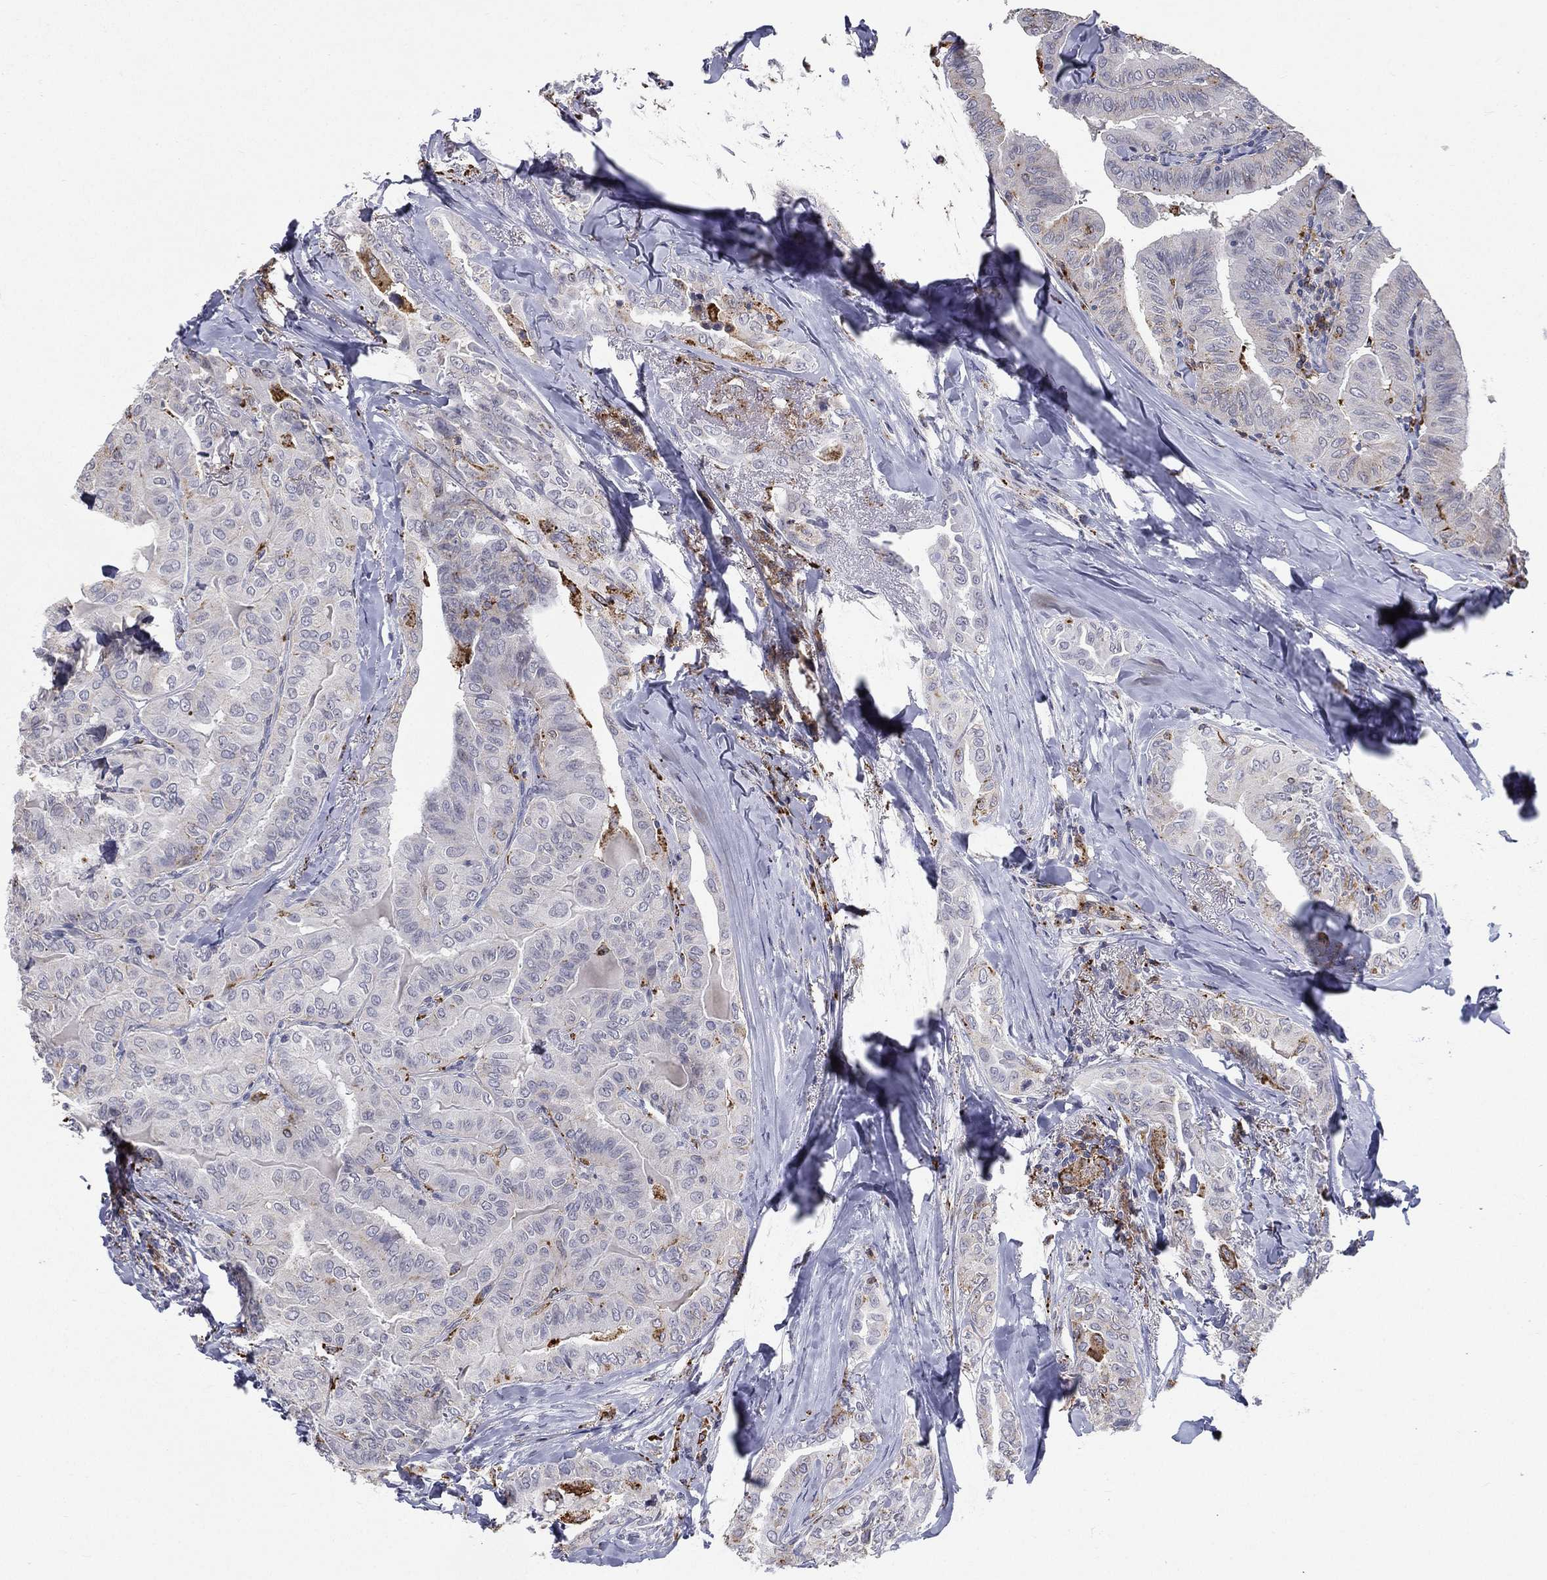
{"staining": {"intensity": "negative", "quantity": "none", "location": "none"}, "tissue": "thyroid cancer", "cell_type": "Tumor cells", "image_type": "cancer", "snomed": [{"axis": "morphology", "description": "Papillary adenocarcinoma, NOS"}, {"axis": "topography", "description": "Thyroid gland"}], "caption": "Tumor cells show no significant staining in thyroid papillary adenocarcinoma.", "gene": "EVI2B", "patient": {"sex": "female", "age": 68}}